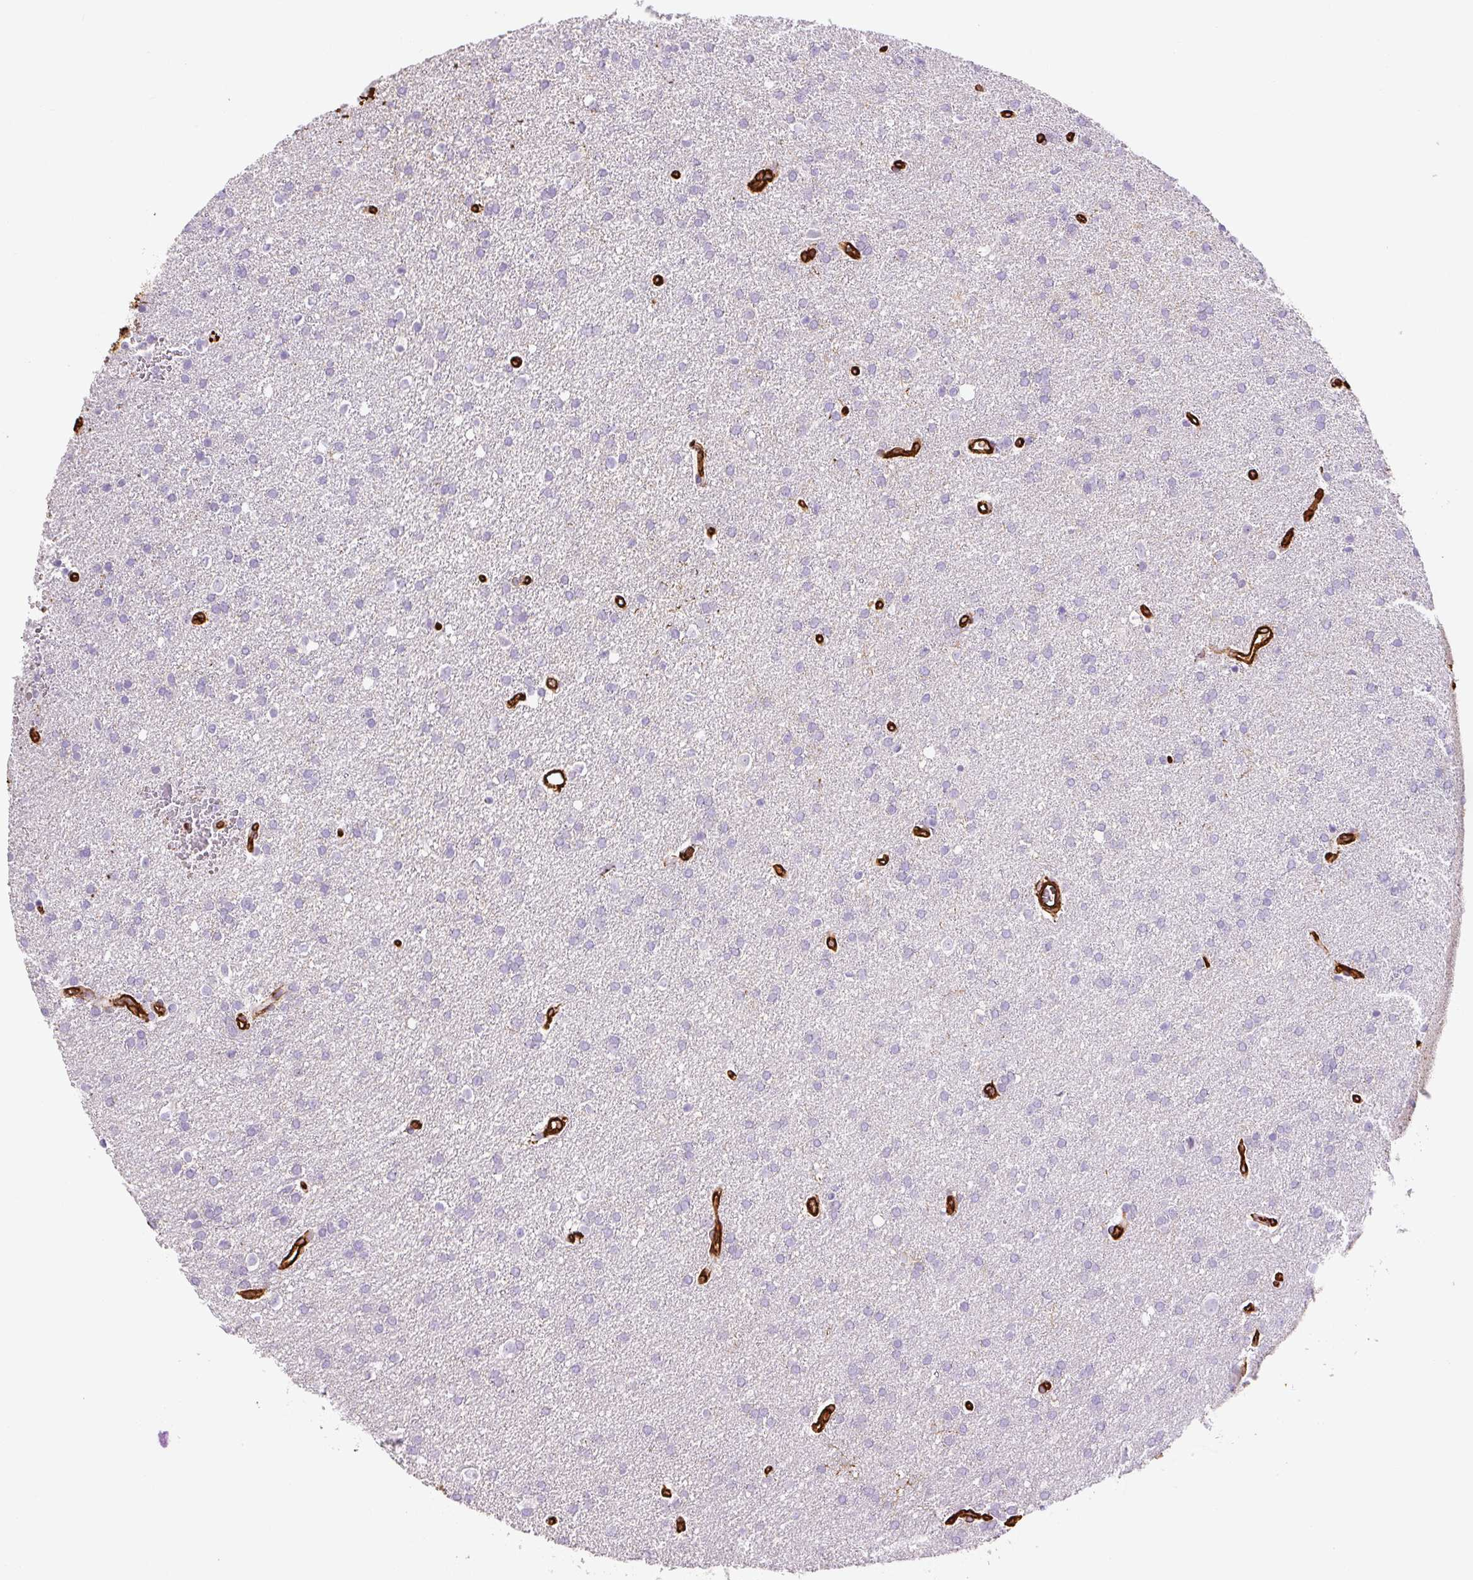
{"staining": {"intensity": "negative", "quantity": "none", "location": "none"}, "tissue": "glioma", "cell_type": "Tumor cells", "image_type": "cancer", "snomed": [{"axis": "morphology", "description": "Glioma, malignant, Low grade"}, {"axis": "topography", "description": "Brain"}], "caption": "Protein analysis of low-grade glioma (malignant) reveals no significant staining in tumor cells.", "gene": "VIM", "patient": {"sex": "female", "age": 34}}